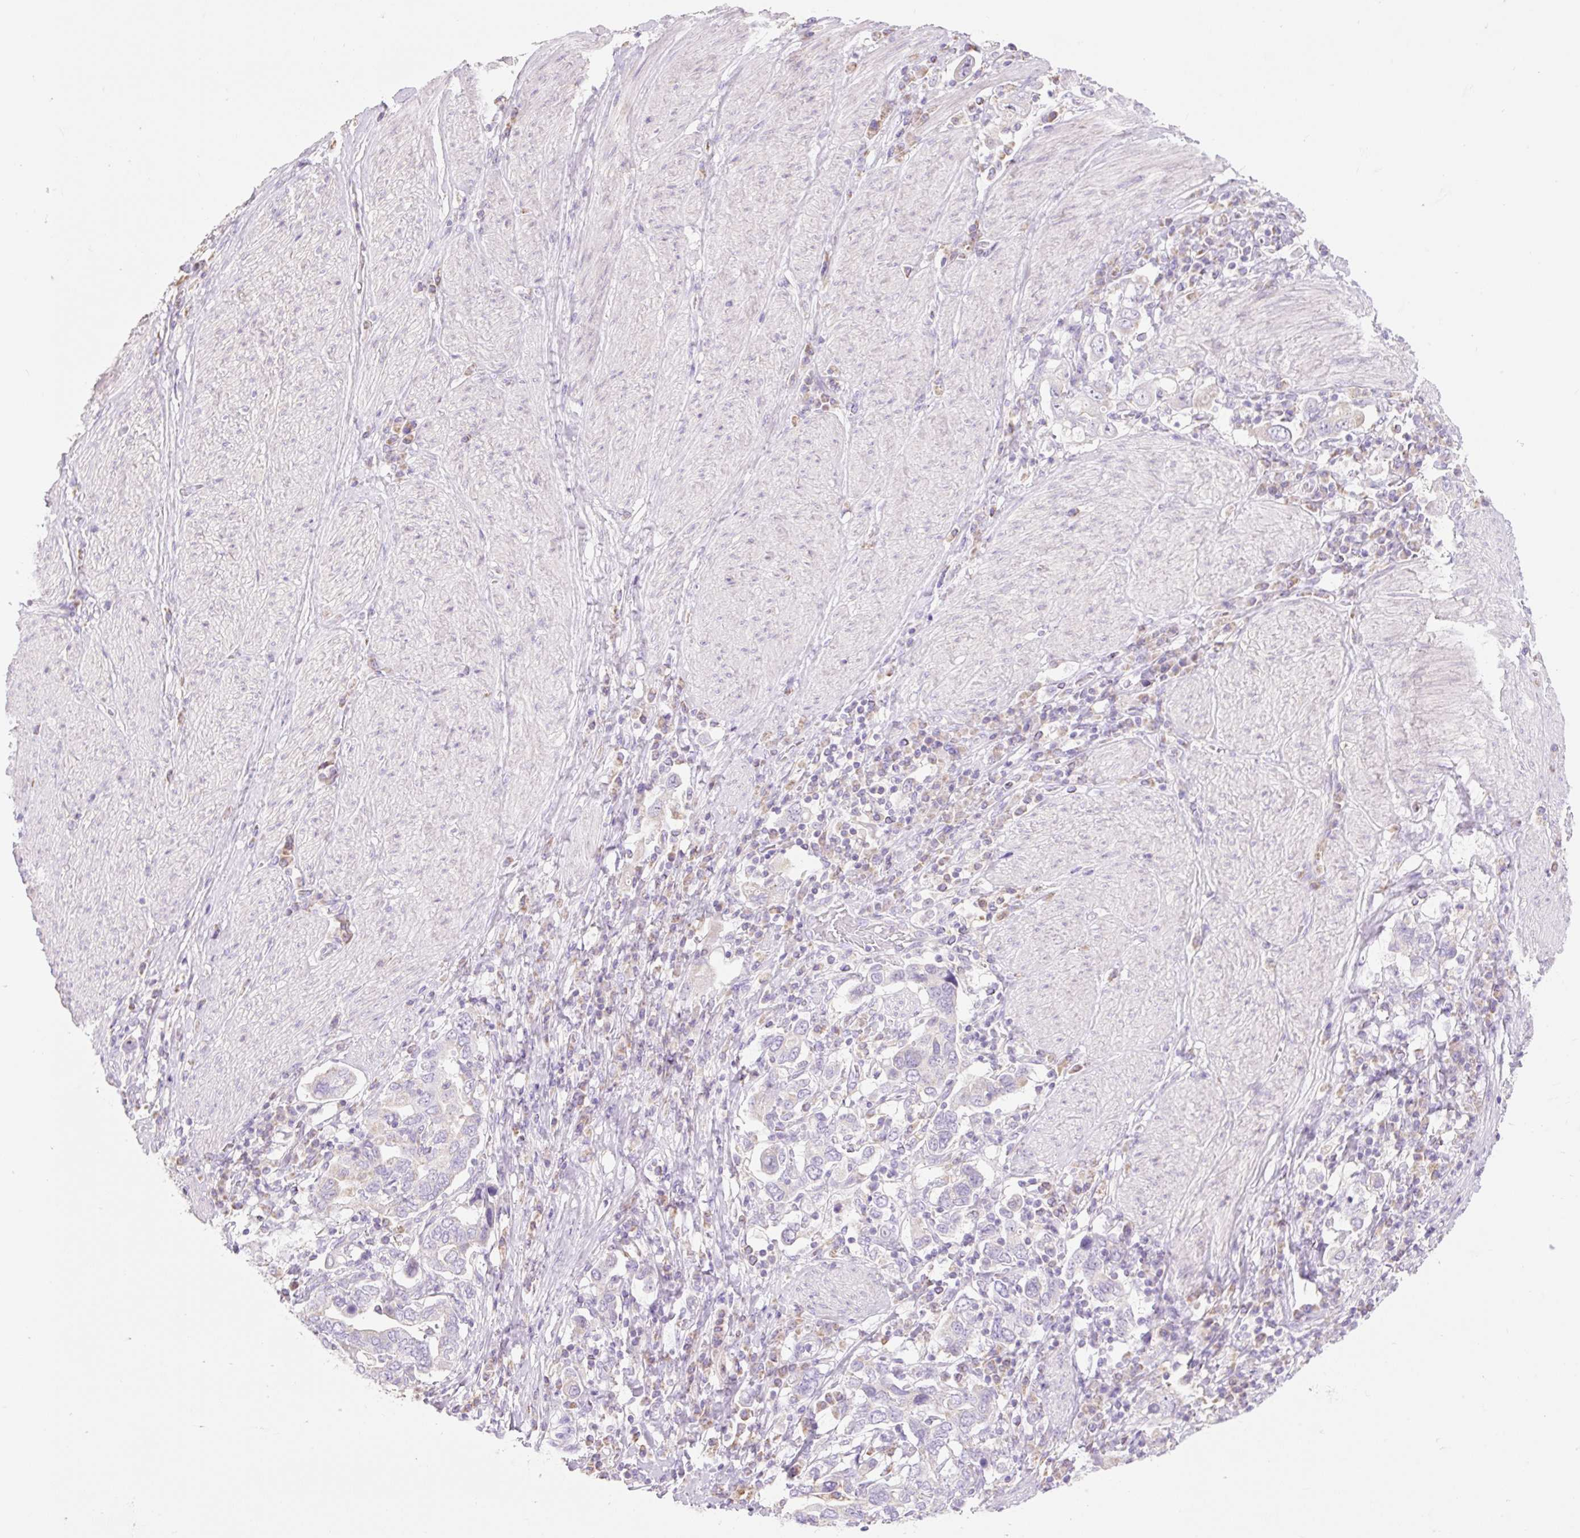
{"staining": {"intensity": "negative", "quantity": "none", "location": "none"}, "tissue": "stomach cancer", "cell_type": "Tumor cells", "image_type": "cancer", "snomed": [{"axis": "morphology", "description": "Adenocarcinoma, NOS"}, {"axis": "topography", "description": "Stomach, upper"}, {"axis": "topography", "description": "Stomach"}], "caption": "The histopathology image displays no staining of tumor cells in stomach cancer (adenocarcinoma).", "gene": "DHX35", "patient": {"sex": "male", "age": 62}}